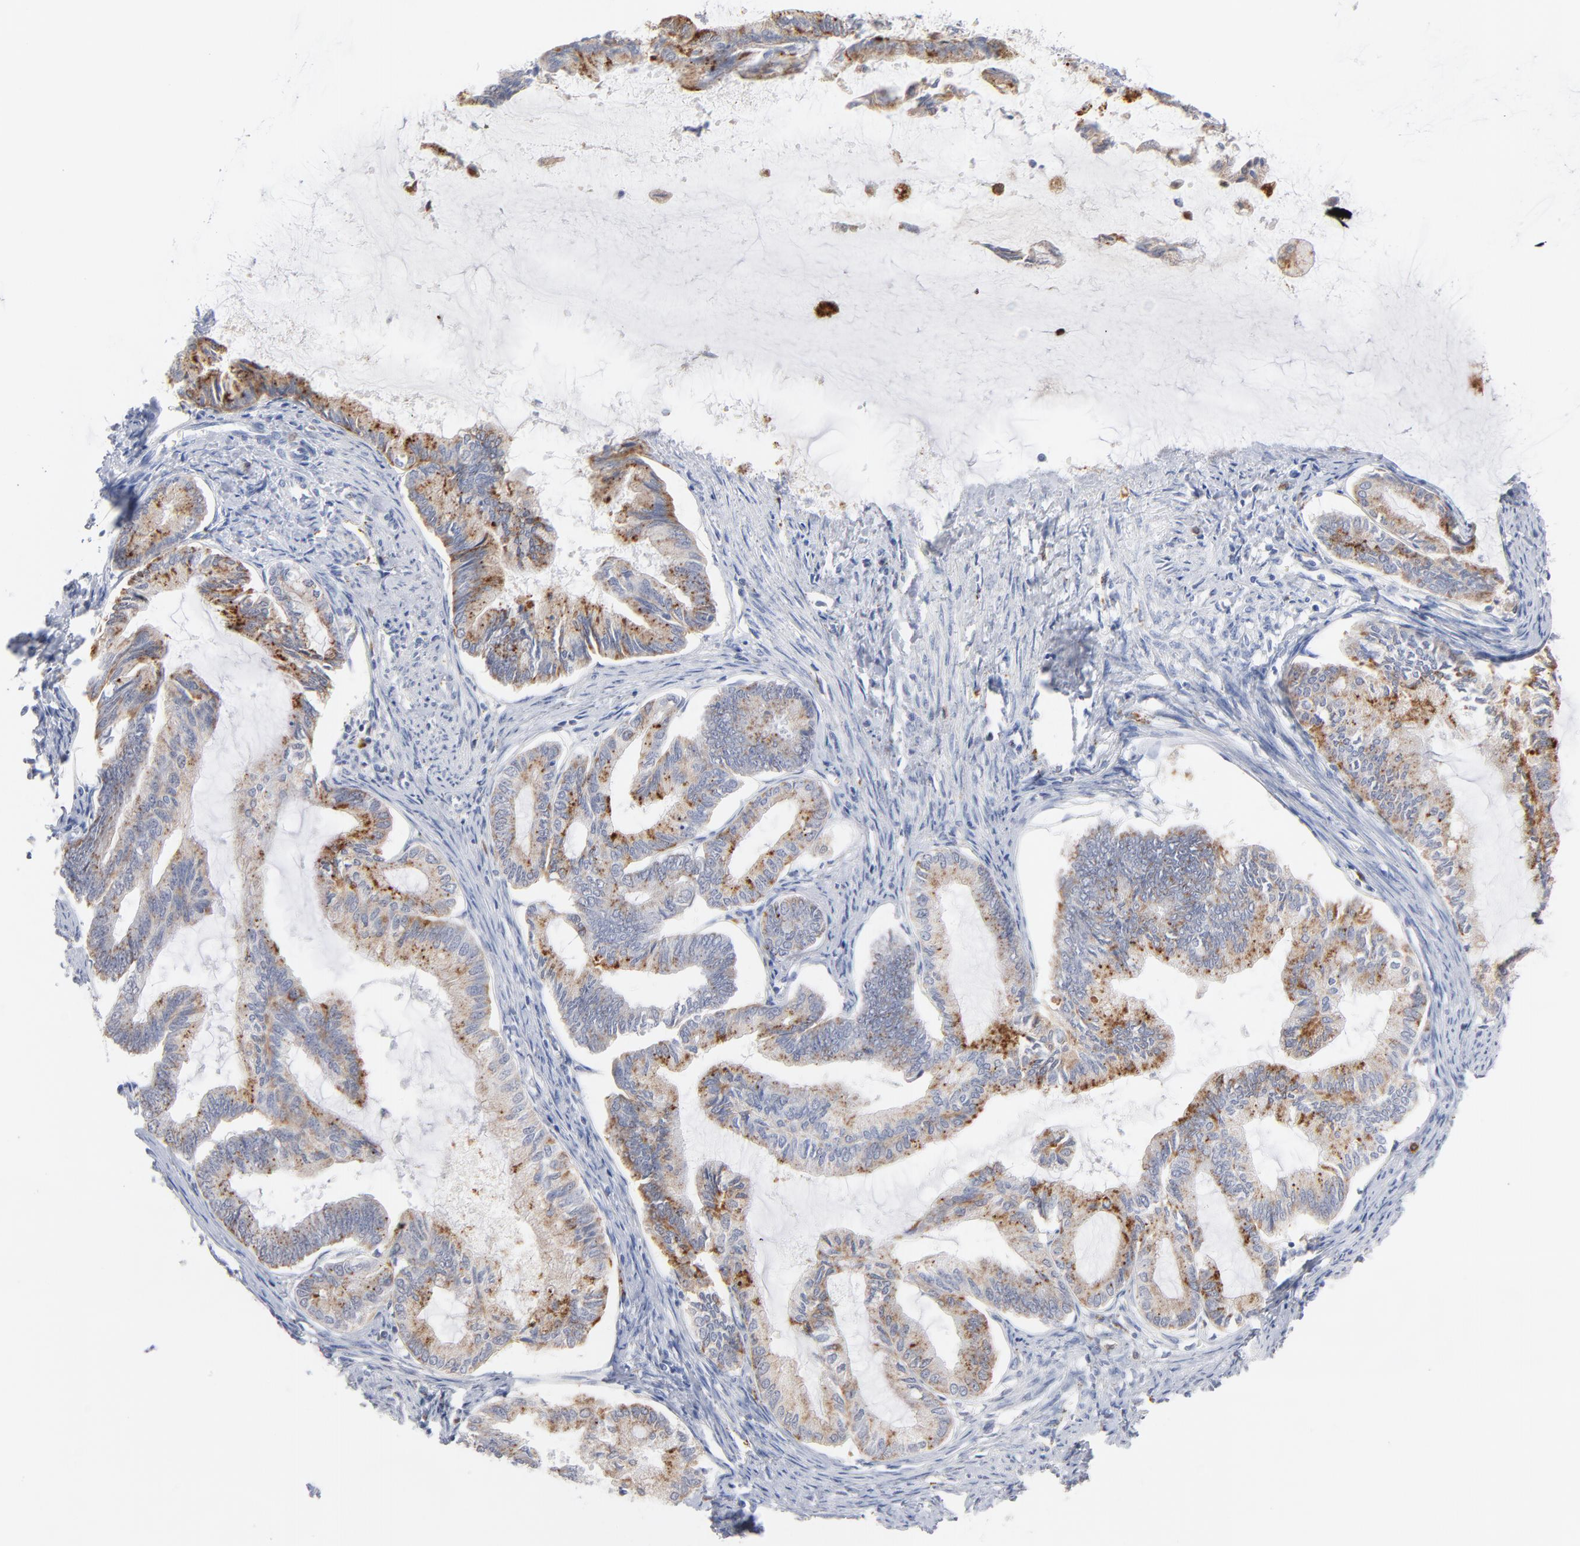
{"staining": {"intensity": "moderate", "quantity": ">75%", "location": "cytoplasmic/membranous"}, "tissue": "endometrial cancer", "cell_type": "Tumor cells", "image_type": "cancer", "snomed": [{"axis": "morphology", "description": "Adenocarcinoma, NOS"}, {"axis": "topography", "description": "Endometrium"}], "caption": "Endometrial cancer tissue exhibits moderate cytoplasmic/membranous staining in about >75% of tumor cells, visualized by immunohistochemistry.", "gene": "LTBP2", "patient": {"sex": "female", "age": 86}}